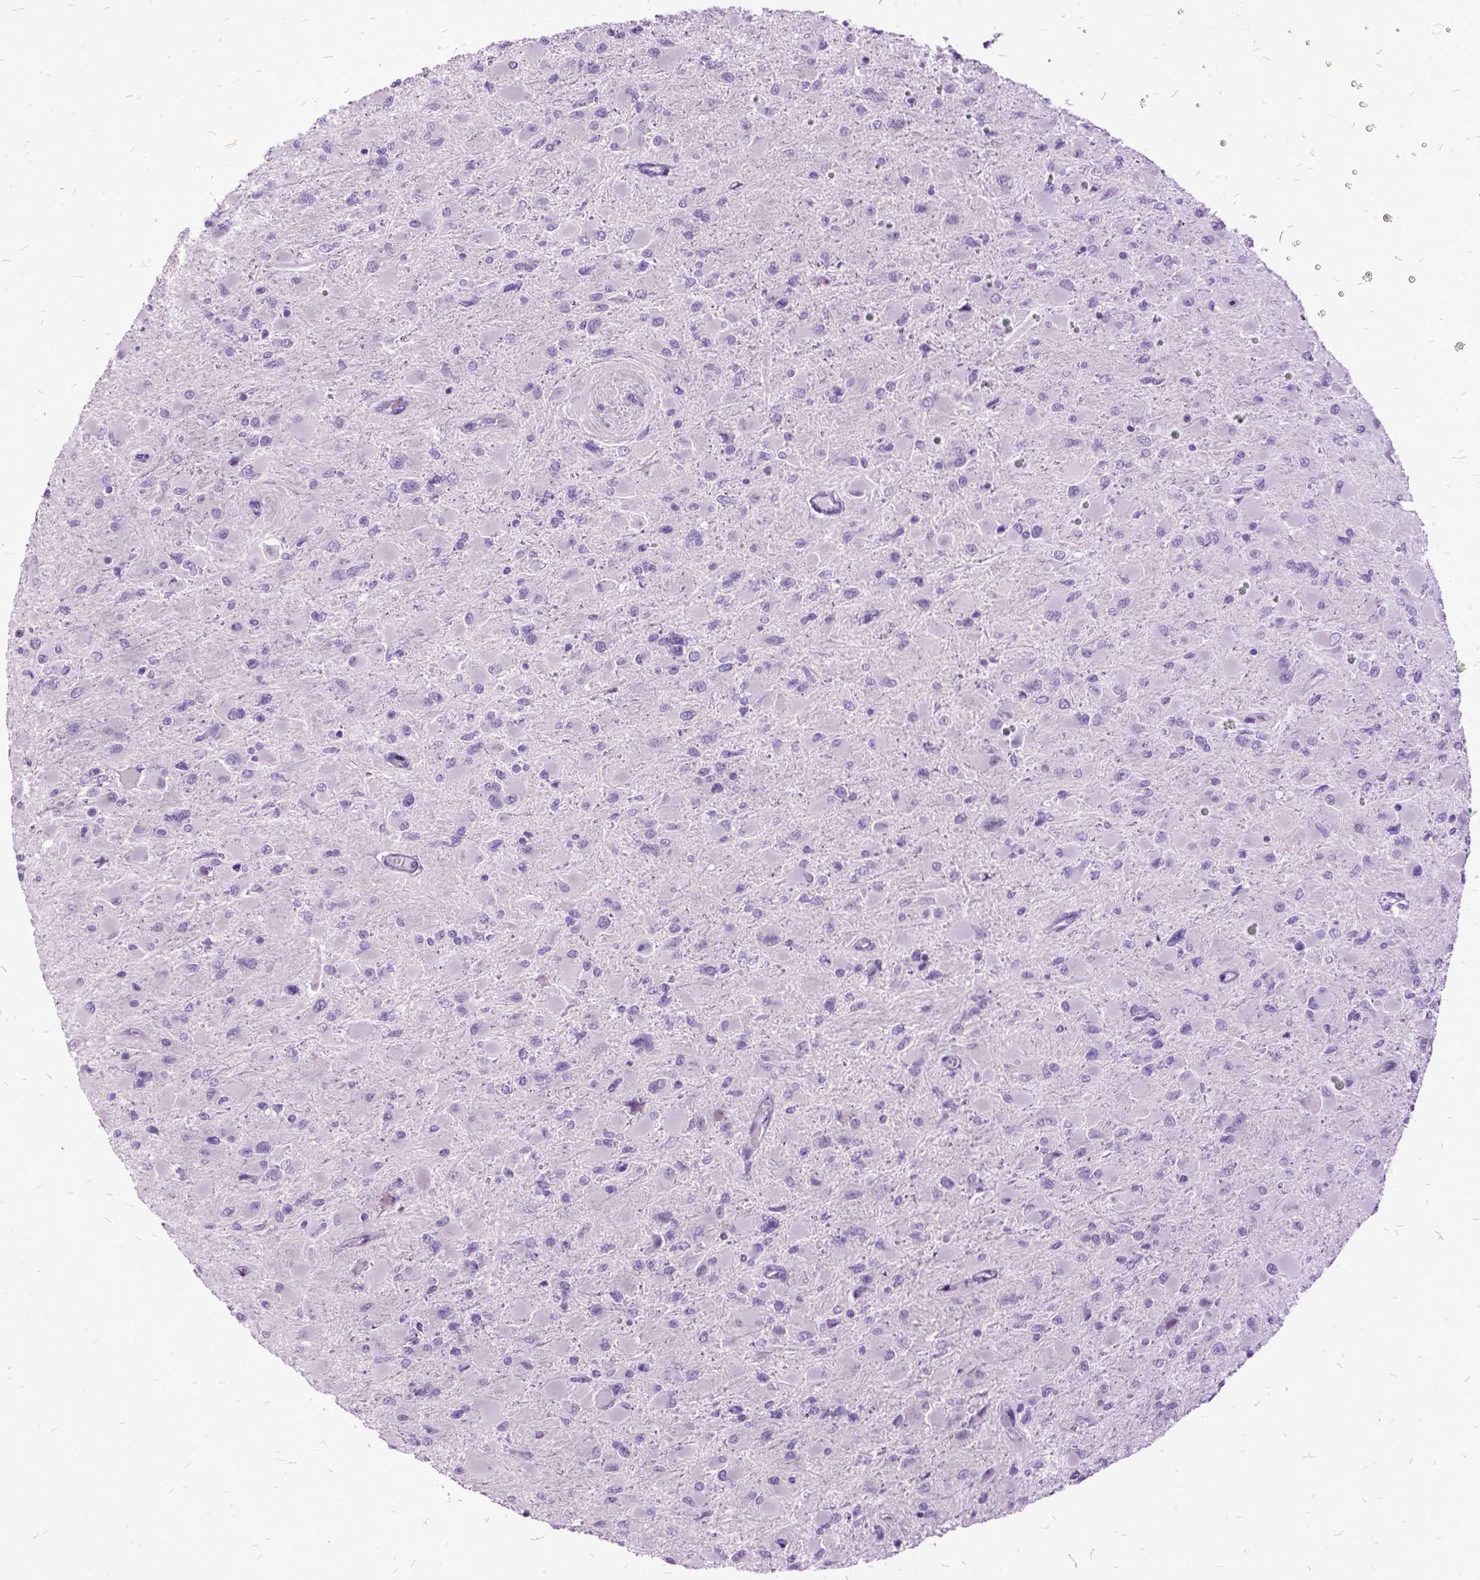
{"staining": {"intensity": "negative", "quantity": "none", "location": "none"}, "tissue": "glioma", "cell_type": "Tumor cells", "image_type": "cancer", "snomed": [{"axis": "morphology", "description": "Glioma, malignant, High grade"}, {"axis": "topography", "description": "Cerebral cortex"}], "caption": "This is an immunohistochemistry (IHC) image of human malignant glioma (high-grade). There is no expression in tumor cells.", "gene": "MME", "patient": {"sex": "female", "age": 36}}